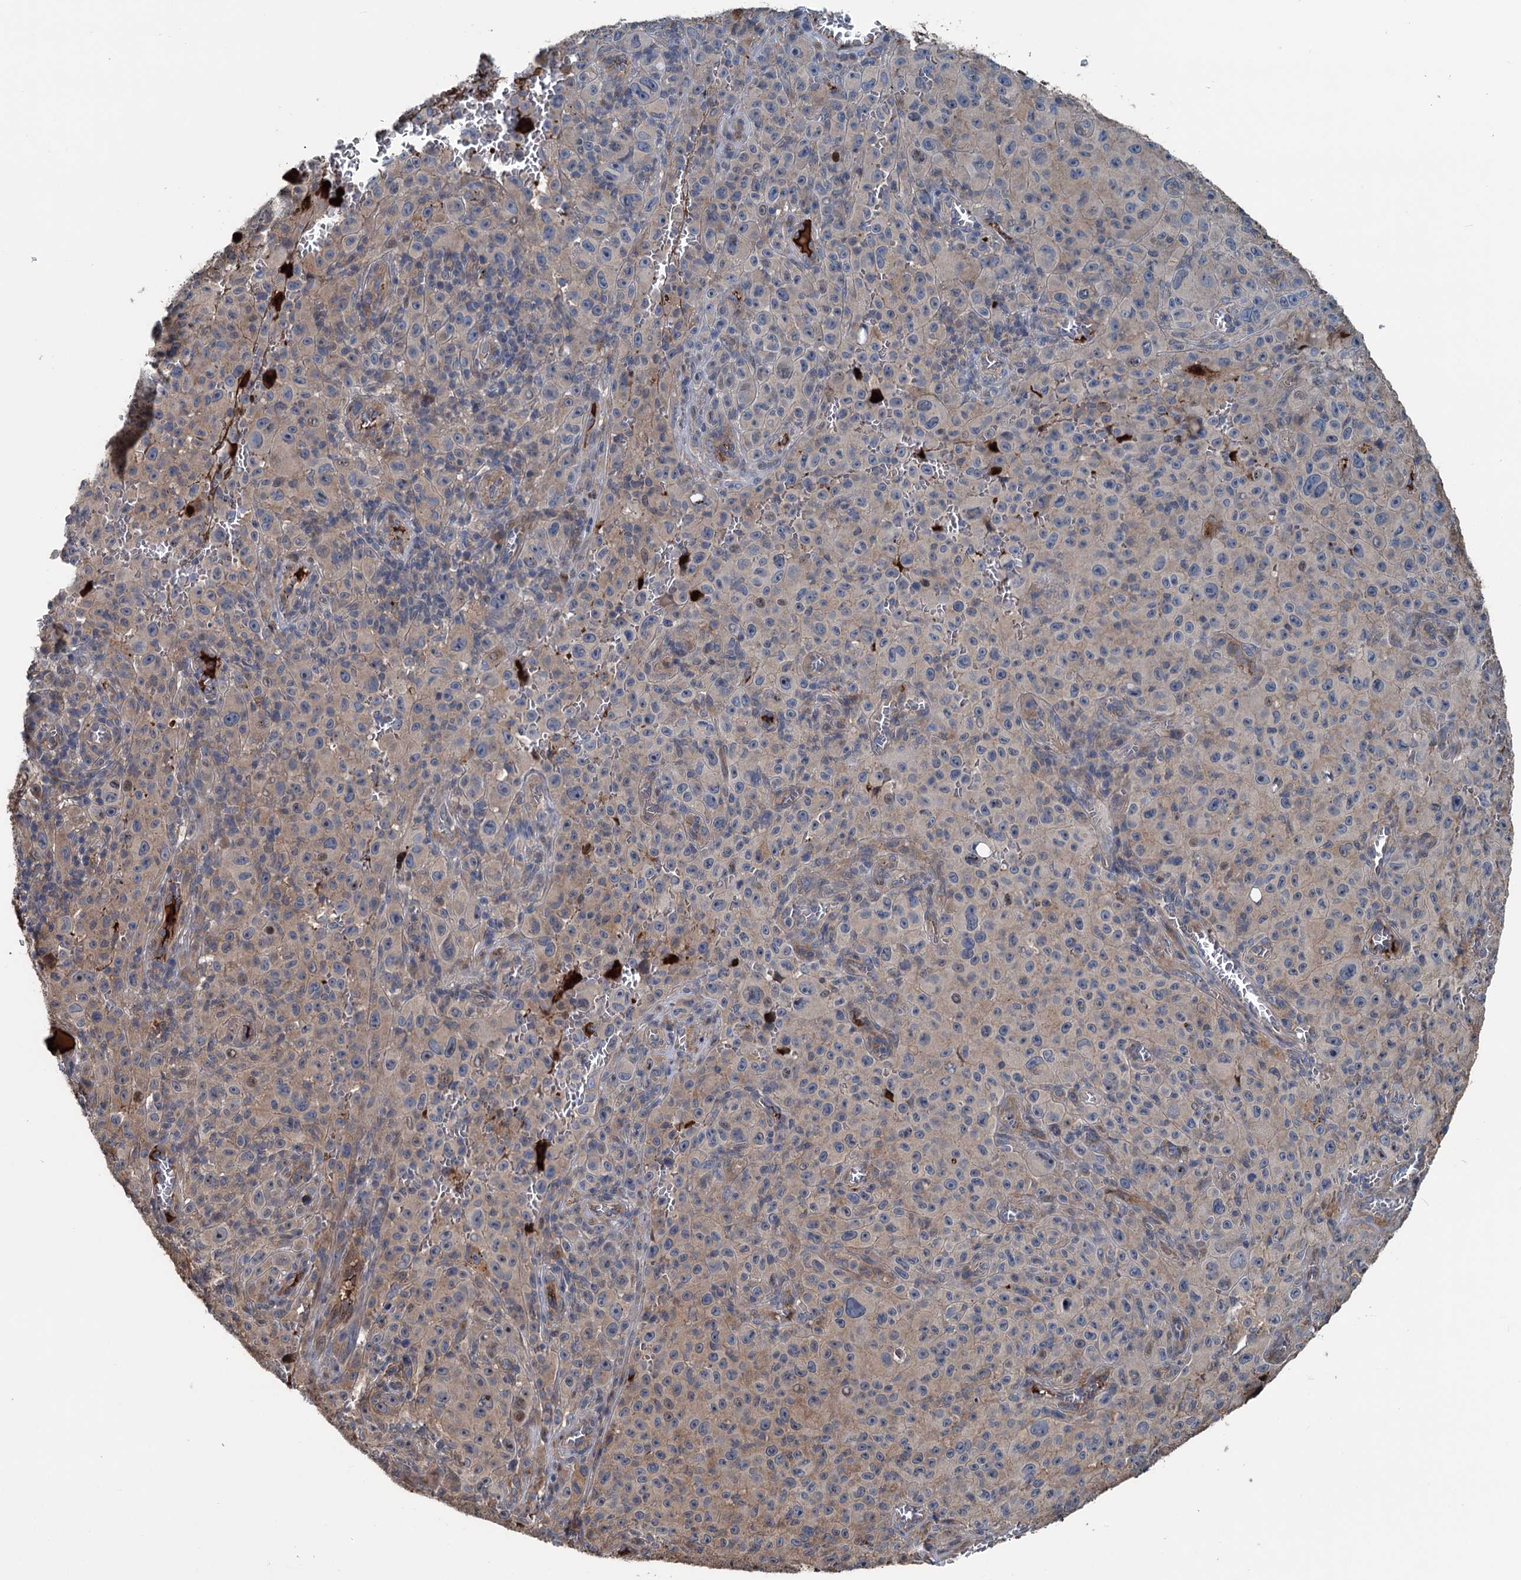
{"staining": {"intensity": "weak", "quantity": "<25%", "location": "cytoplasmic/membranous"}, "tissue": "melanoma", "cell_type": "Tumor cells", "image_type": "cancer", "snomed": [{"axis": "morphology", "description": "Malignant melanoma, NOS"}, {"axis": "topography", "description": "Skin"}], "caption": "Immunohistochemical staining of melanoma displays no significant expression in tumor cells. Brightfield microscopy of immunohistochemistry stained with DAB (brown) and hematoxylin (blue), captured at high magnification.", "gene": "TEDC1", "patient": {"sex": "female", "age": 82}}